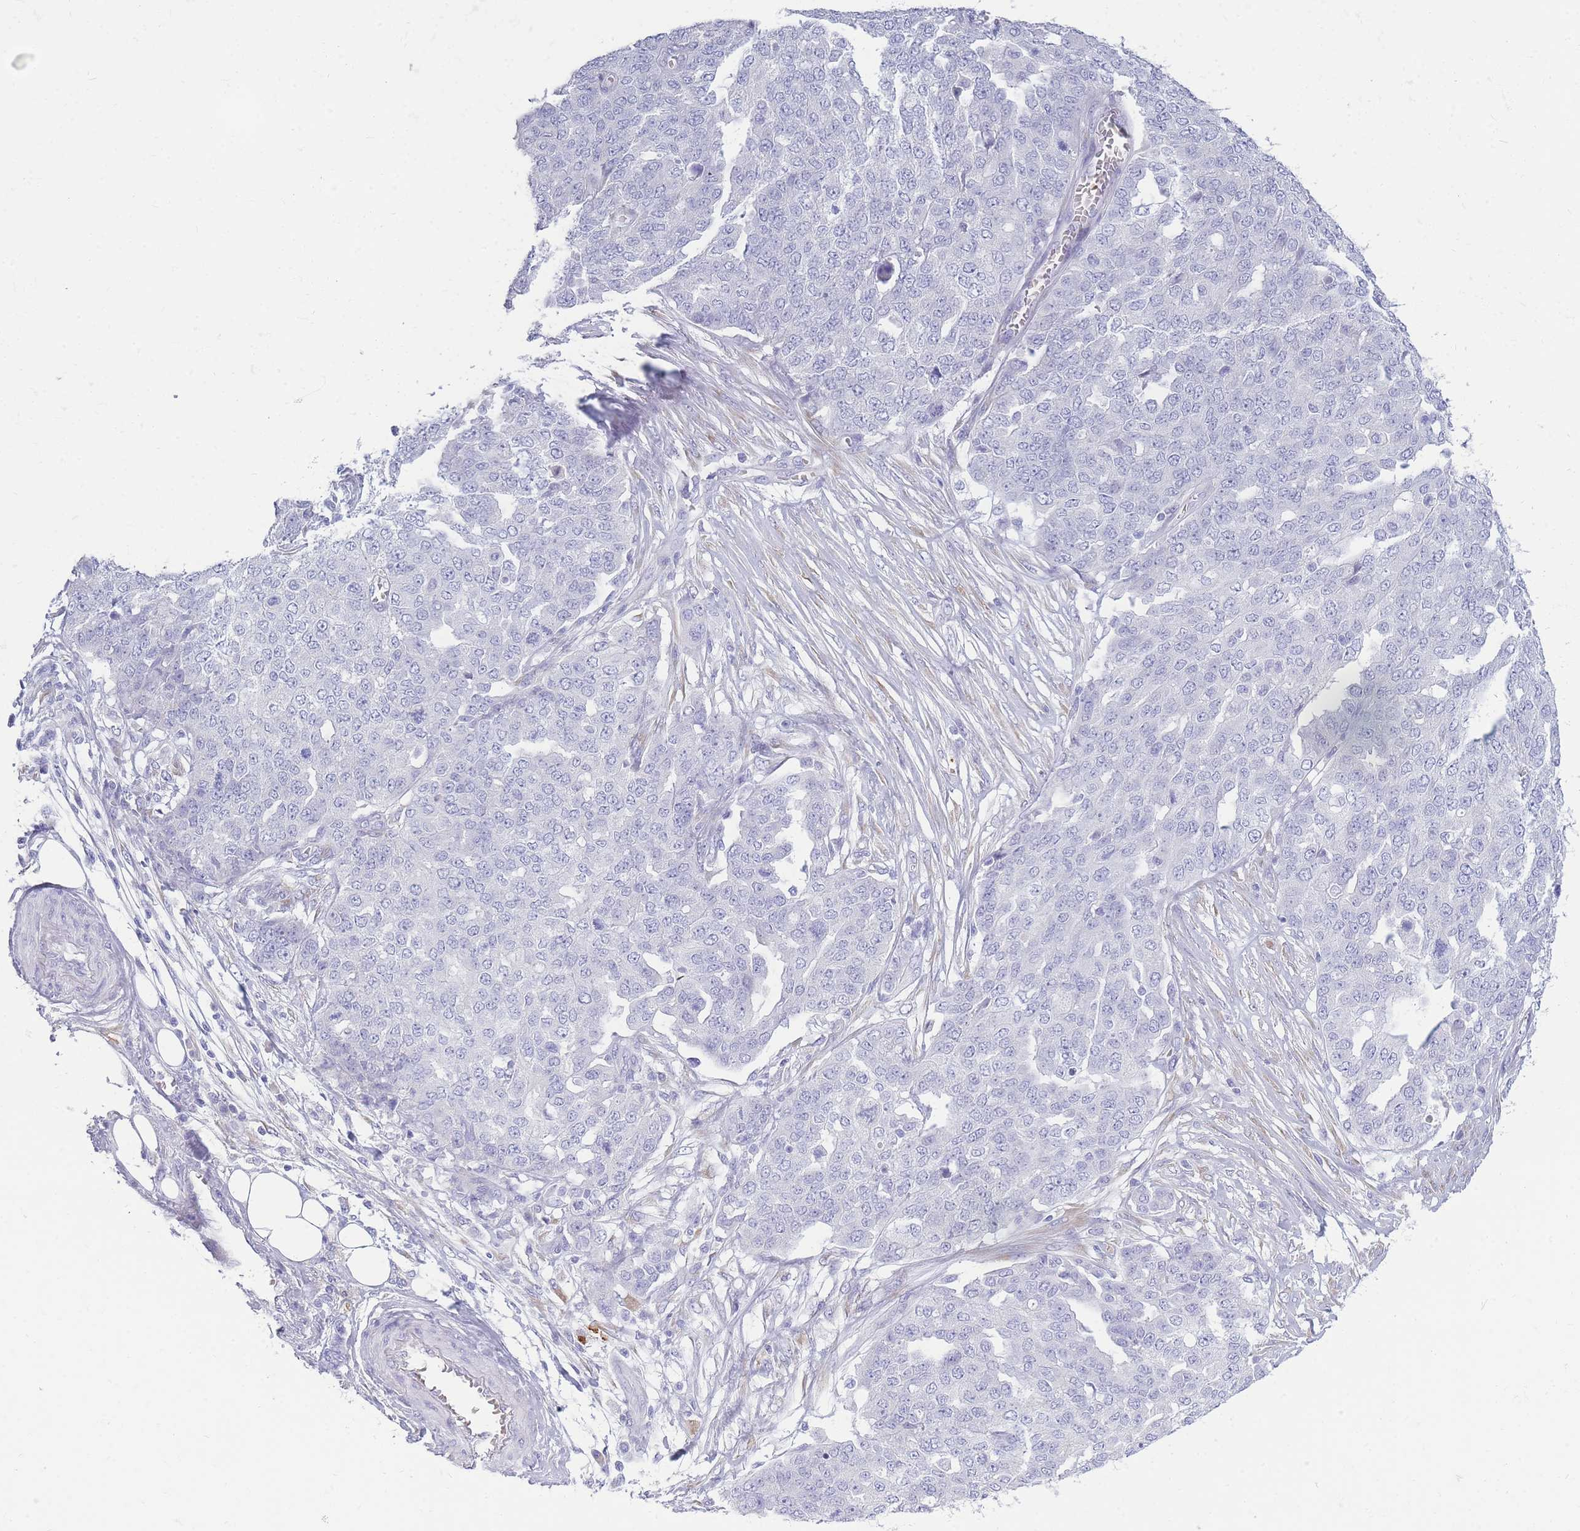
{"staining": {"intensity": "negative", "quantity": "none", "location": "none"}, "tissue": "ovarian cancer", "cell_type": "Tumor cells", "image_type": "cancer", "snomed": [{"axis": "morphology", "description": "Cystadenocarcinoma, serous, NOS"}, {"axis": "topography", "description": "Soft tissue"}, {"axis": "topography", "description": "Ovary"}], "caption": "Histopathology image shows no protein staining in tumor cells of ovarian cancer (serous cystadenocarcinoma) tissue. (Stains: DAB immunohistochemistry (IHC) with hematoxylin counter stain, Microscopy: brightfield microscopy at high magnification).", "gene": "TPSD1", "patient": {"sex": "female", "age": 57}}